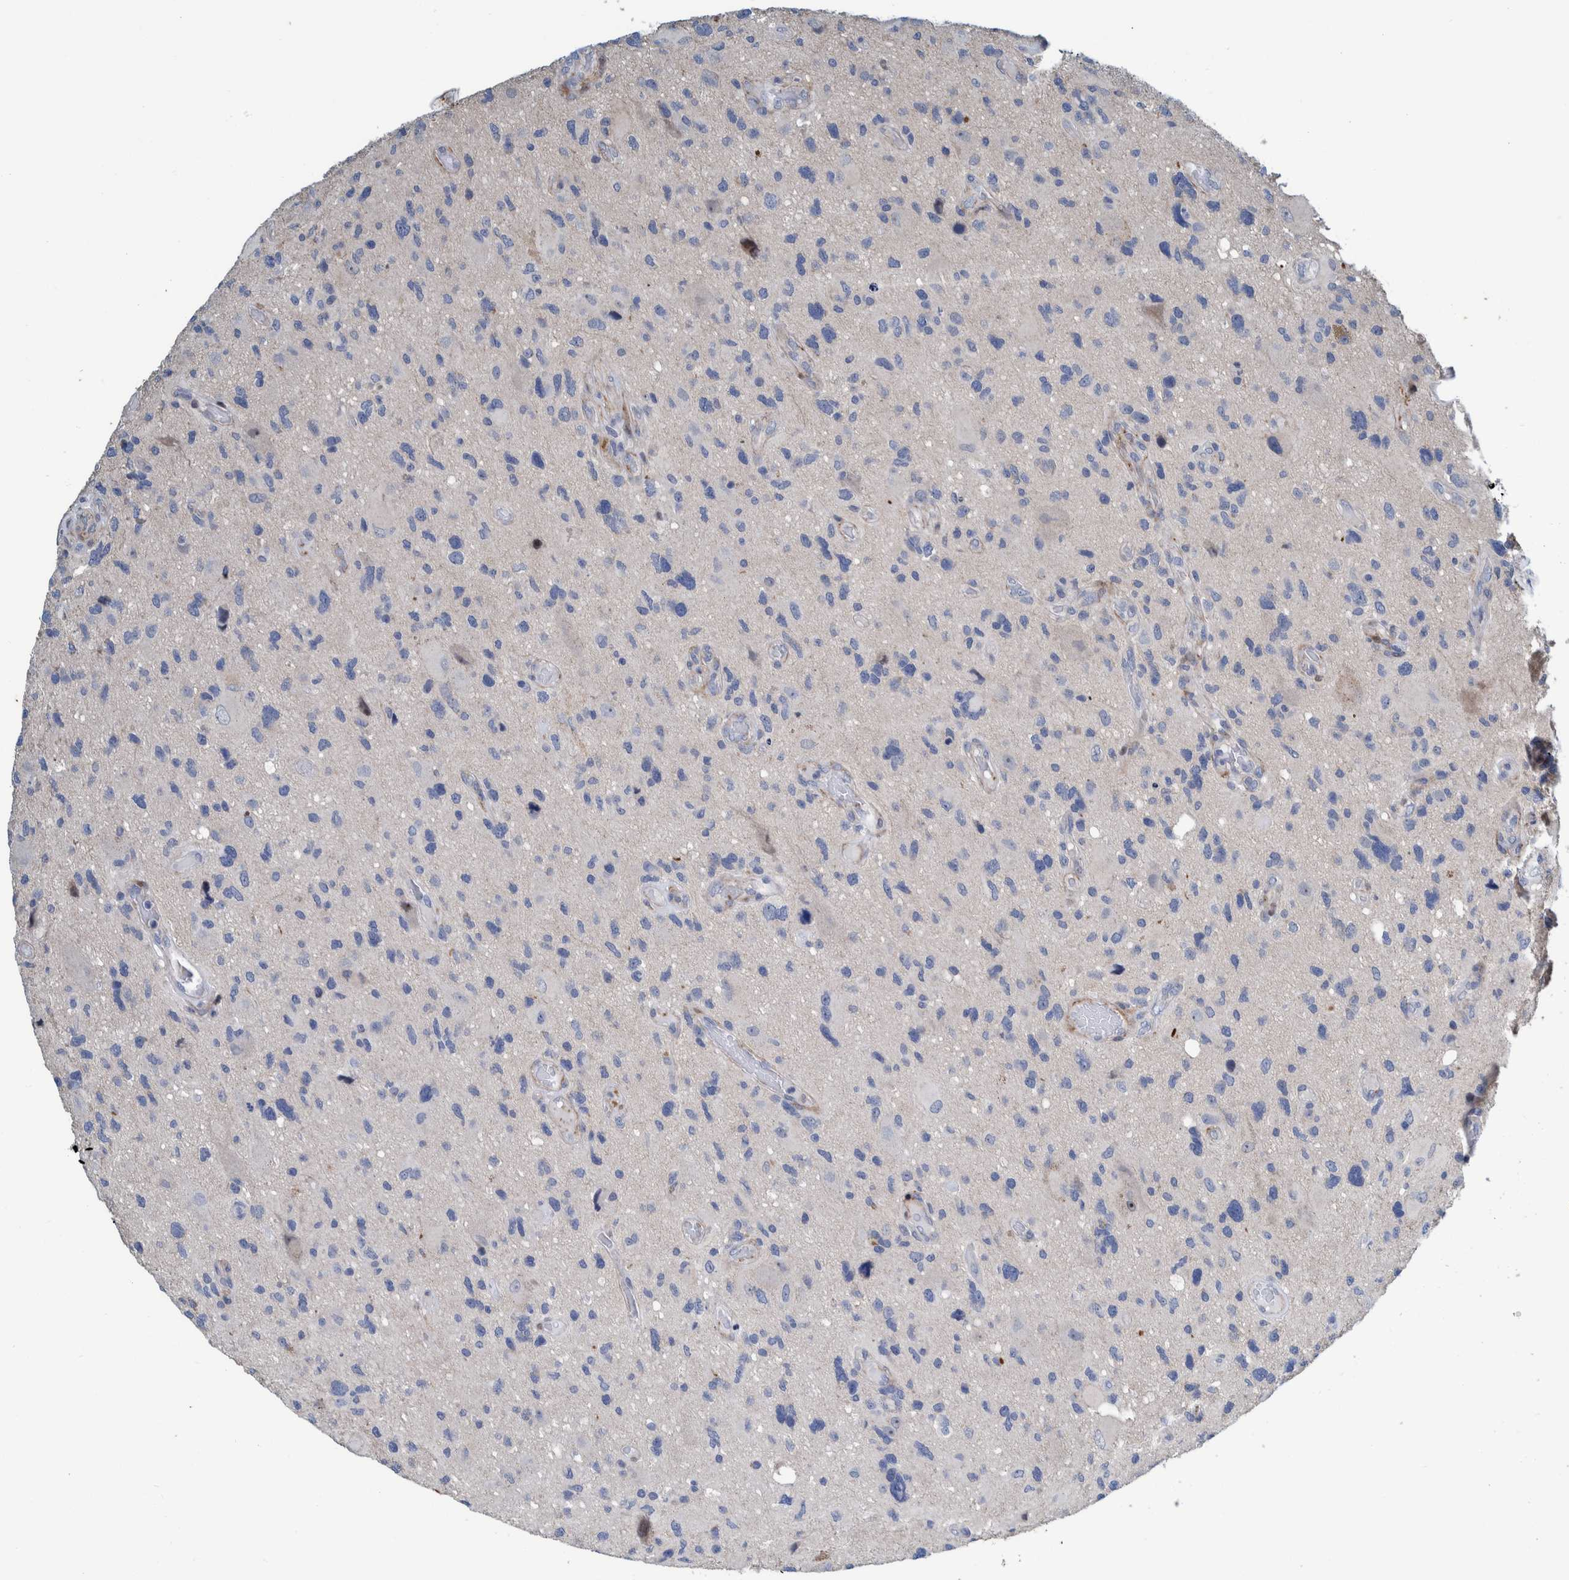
{"staining": {"intensity": "negative", "quantity": "none", "location": "none"}, "tissue": "glioma", "cell_type": "Tumor cells", "image_type": "cancer", "snomed": [{"axis": "morphology", "description": "Glioma, malignant, High grade"}, {"axis": "topography", "description": "Brain"}], "caption": "Immunohistochemical staining of malignant glioma (high-grade) displays no significant expression in tumor cells.", "gene": "MKS1", "patient": {"sex": "male", "age": 33}}